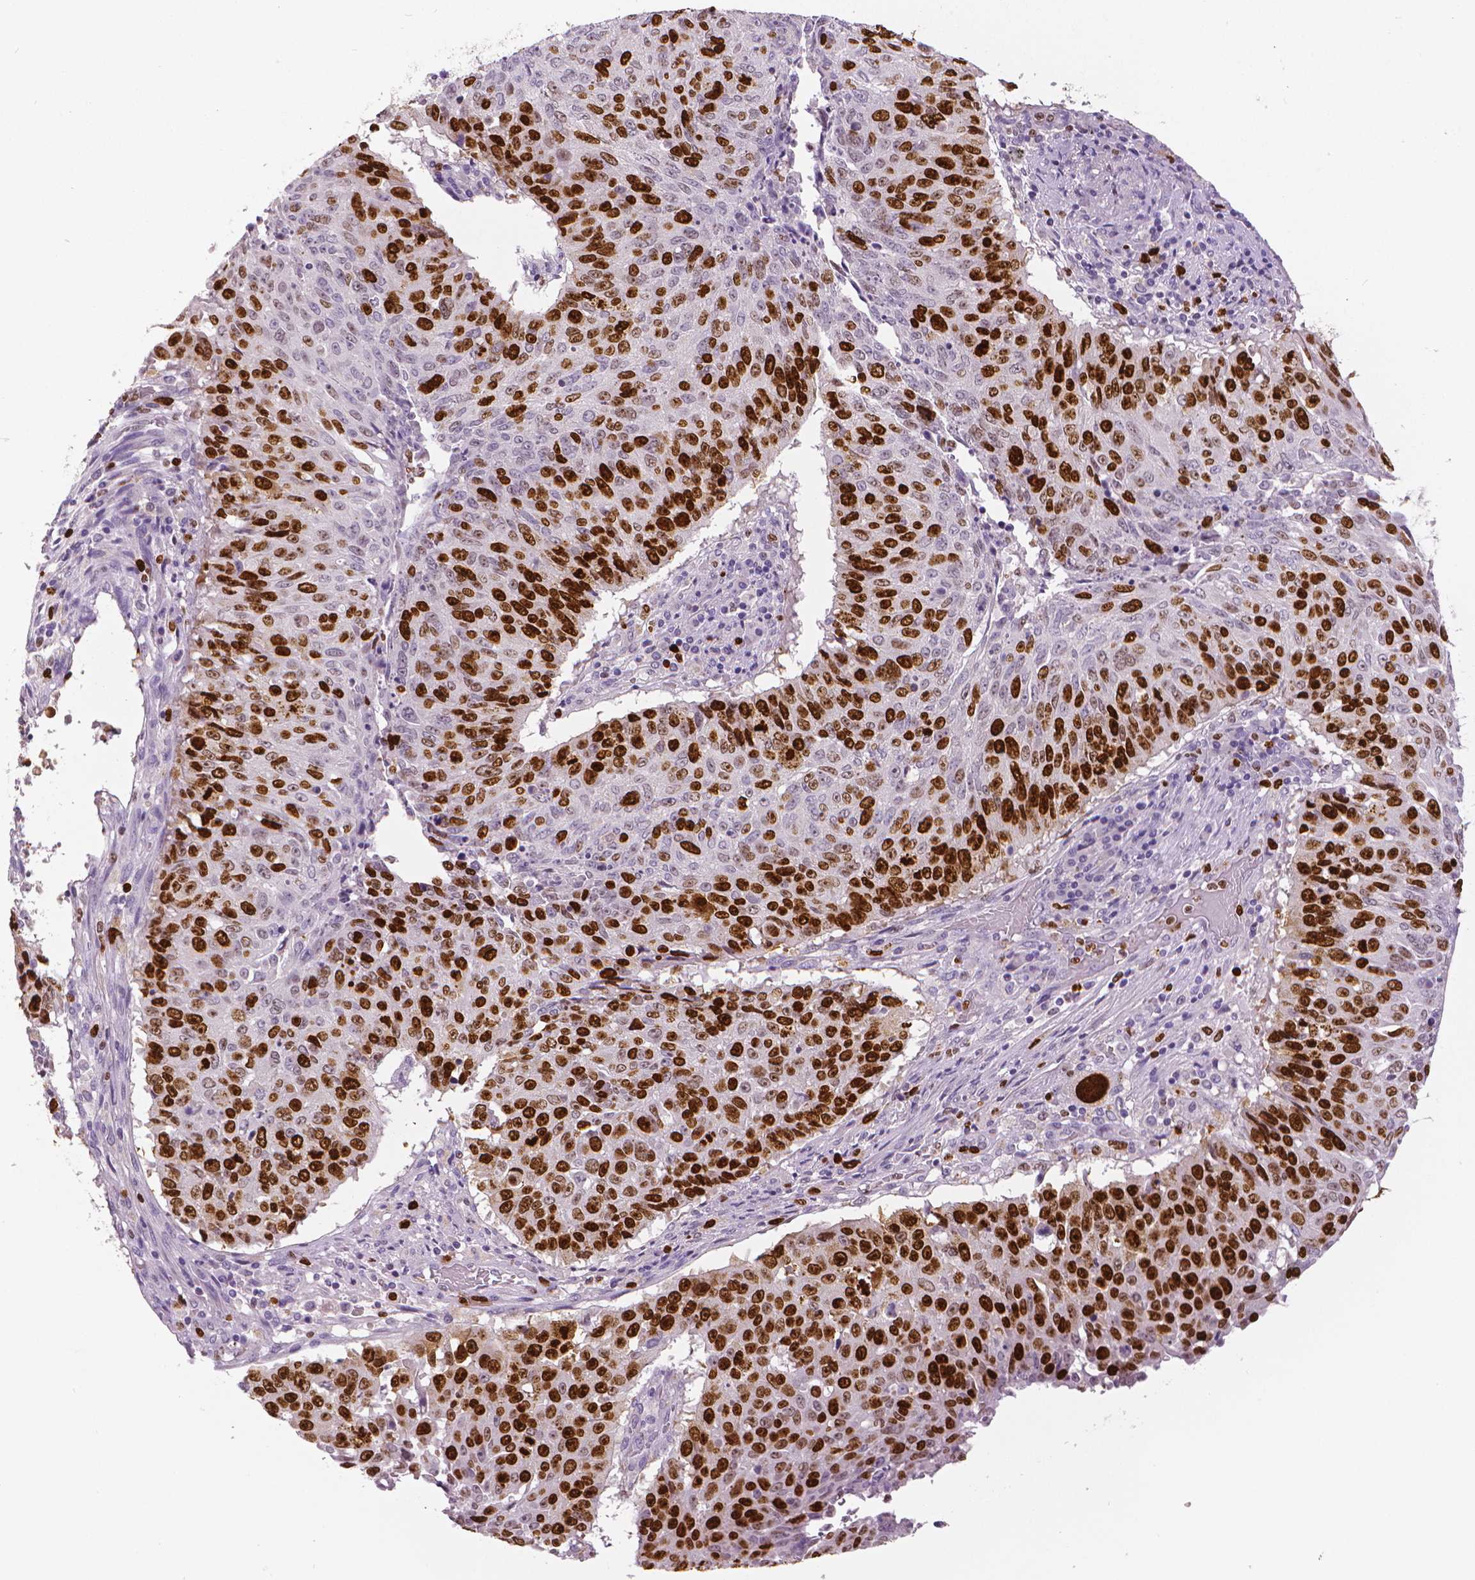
{"staining": {"intensity": "strong", "quantity": ">75%", "location": "nuclear"}, "tissue": "lung cancer", "cell_type": "Tumor cells", "image_type": "cancer", "snomed": [{"axis": "morphology", "description": "Normal tissue, NOS"}, {"axis": "morphology", "description": "Squamous cell carcinoma, NOS"}, {"axis": "topography", "description": "Bronchus"}, {"axis": "topography", "description": "Lung"}], "caption": "Immunohistochemical staining of human lung cancer displays high levels of strong nuclear positivity in about >75% of tumor cells. The staining is performed using DAB brown chromogen to label protein expression. The nuclei are counter-stained blue using hematoxylin.", "gene": "MKI67", "patient": {"sex": "male", "age": 64}}